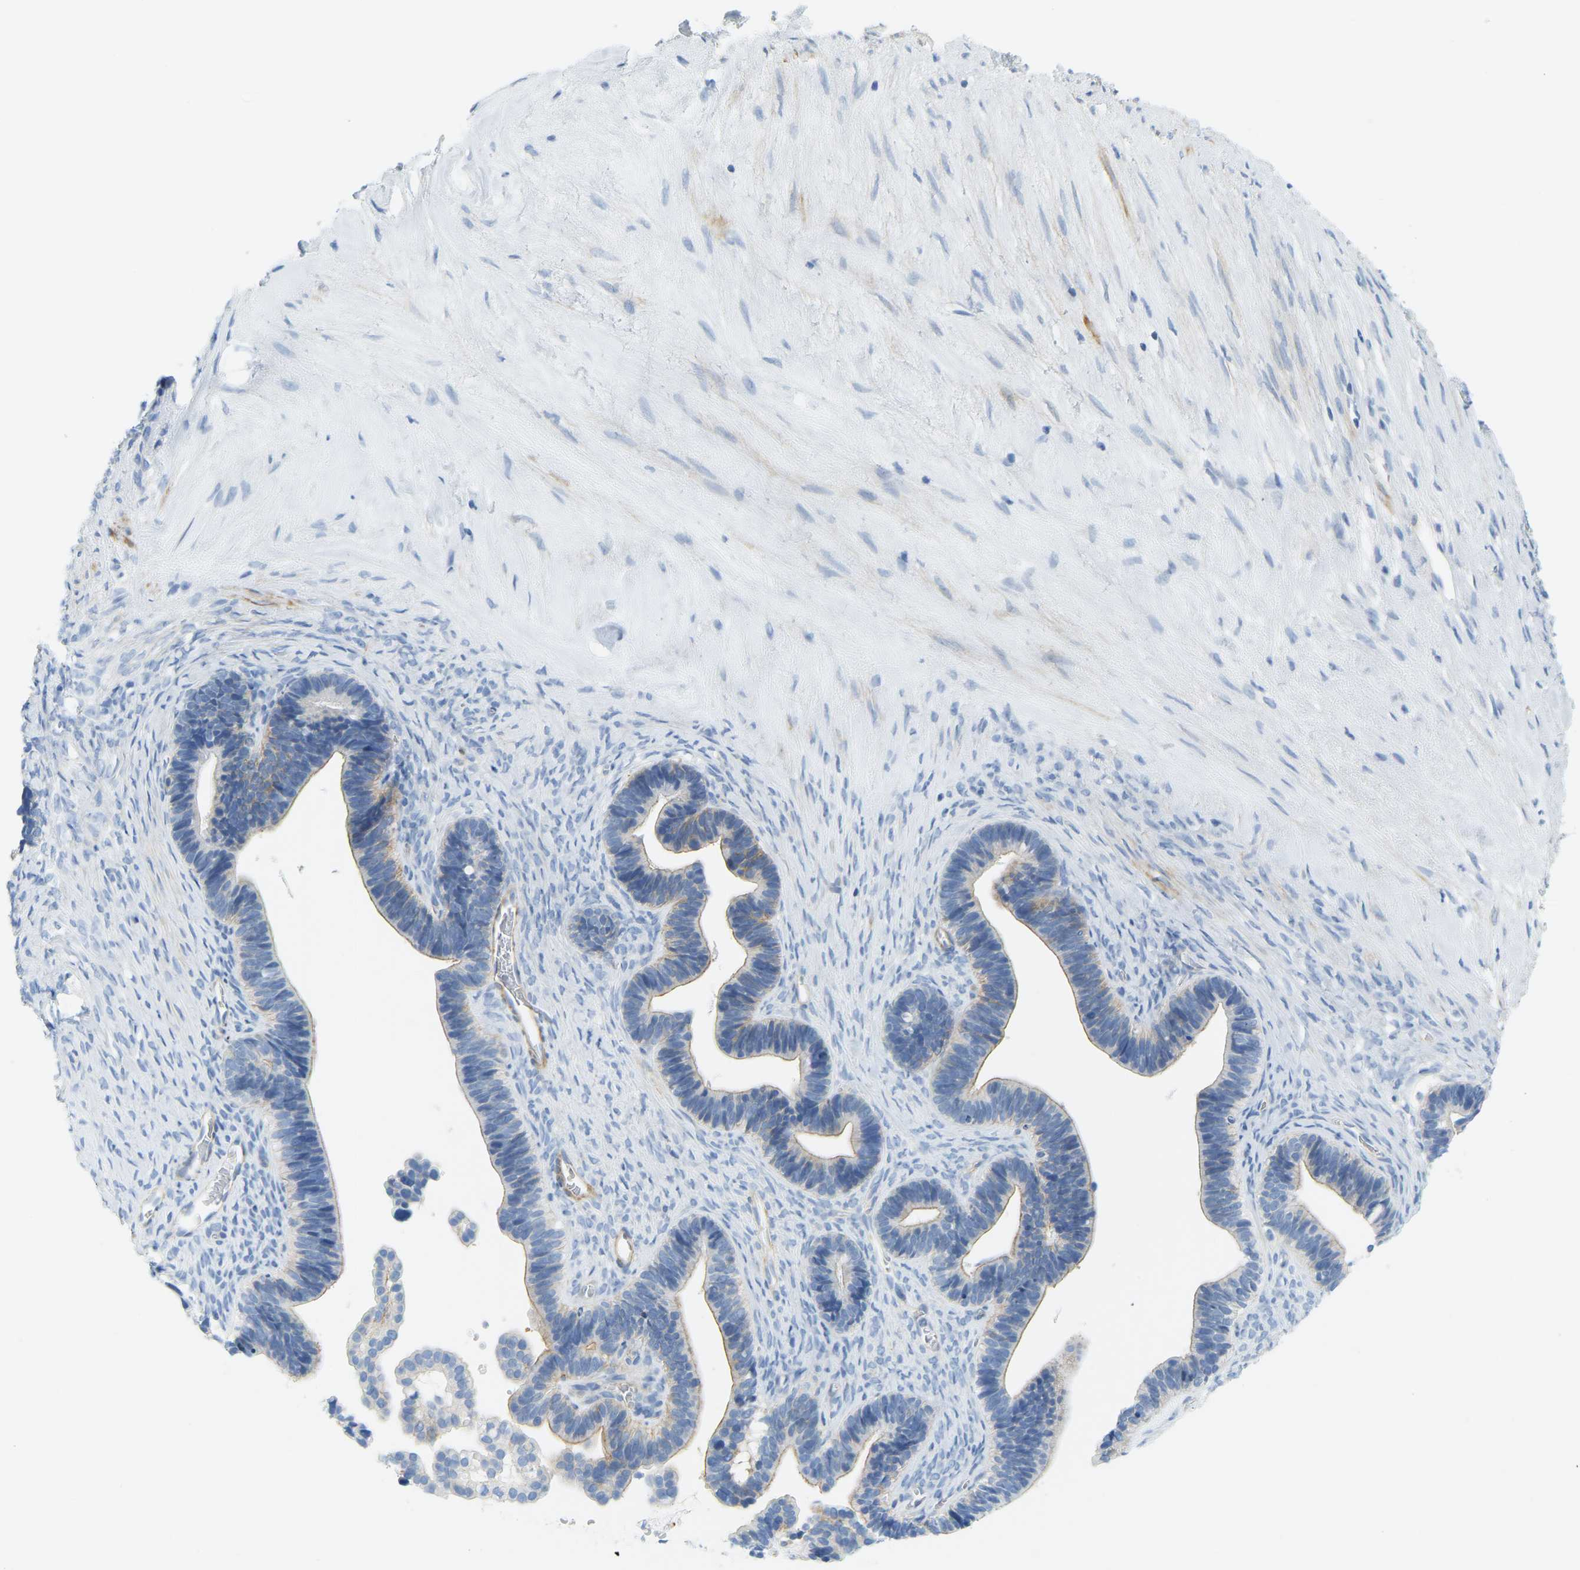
{"staining": {"intensity": "weak", "quantity": "<25%", "location": "cytoplasmic/membranous"}, "tissue": "ovarian cancer", "cell_type": "Tumor cells", "image_type": "cancer", "snomed": [{"axis": "morphology", "description": "Cystadenocarcinoma, serous, NOS"}, {"axis": "topography", "description": "Ovary"}], "caption": "An IHC histopathology image of ovarian cancer is shown. There is no staining in tumor cells of ovarian cancer.", "gene": "MYL3", "patient": {"sex": "female", "age": 56}}